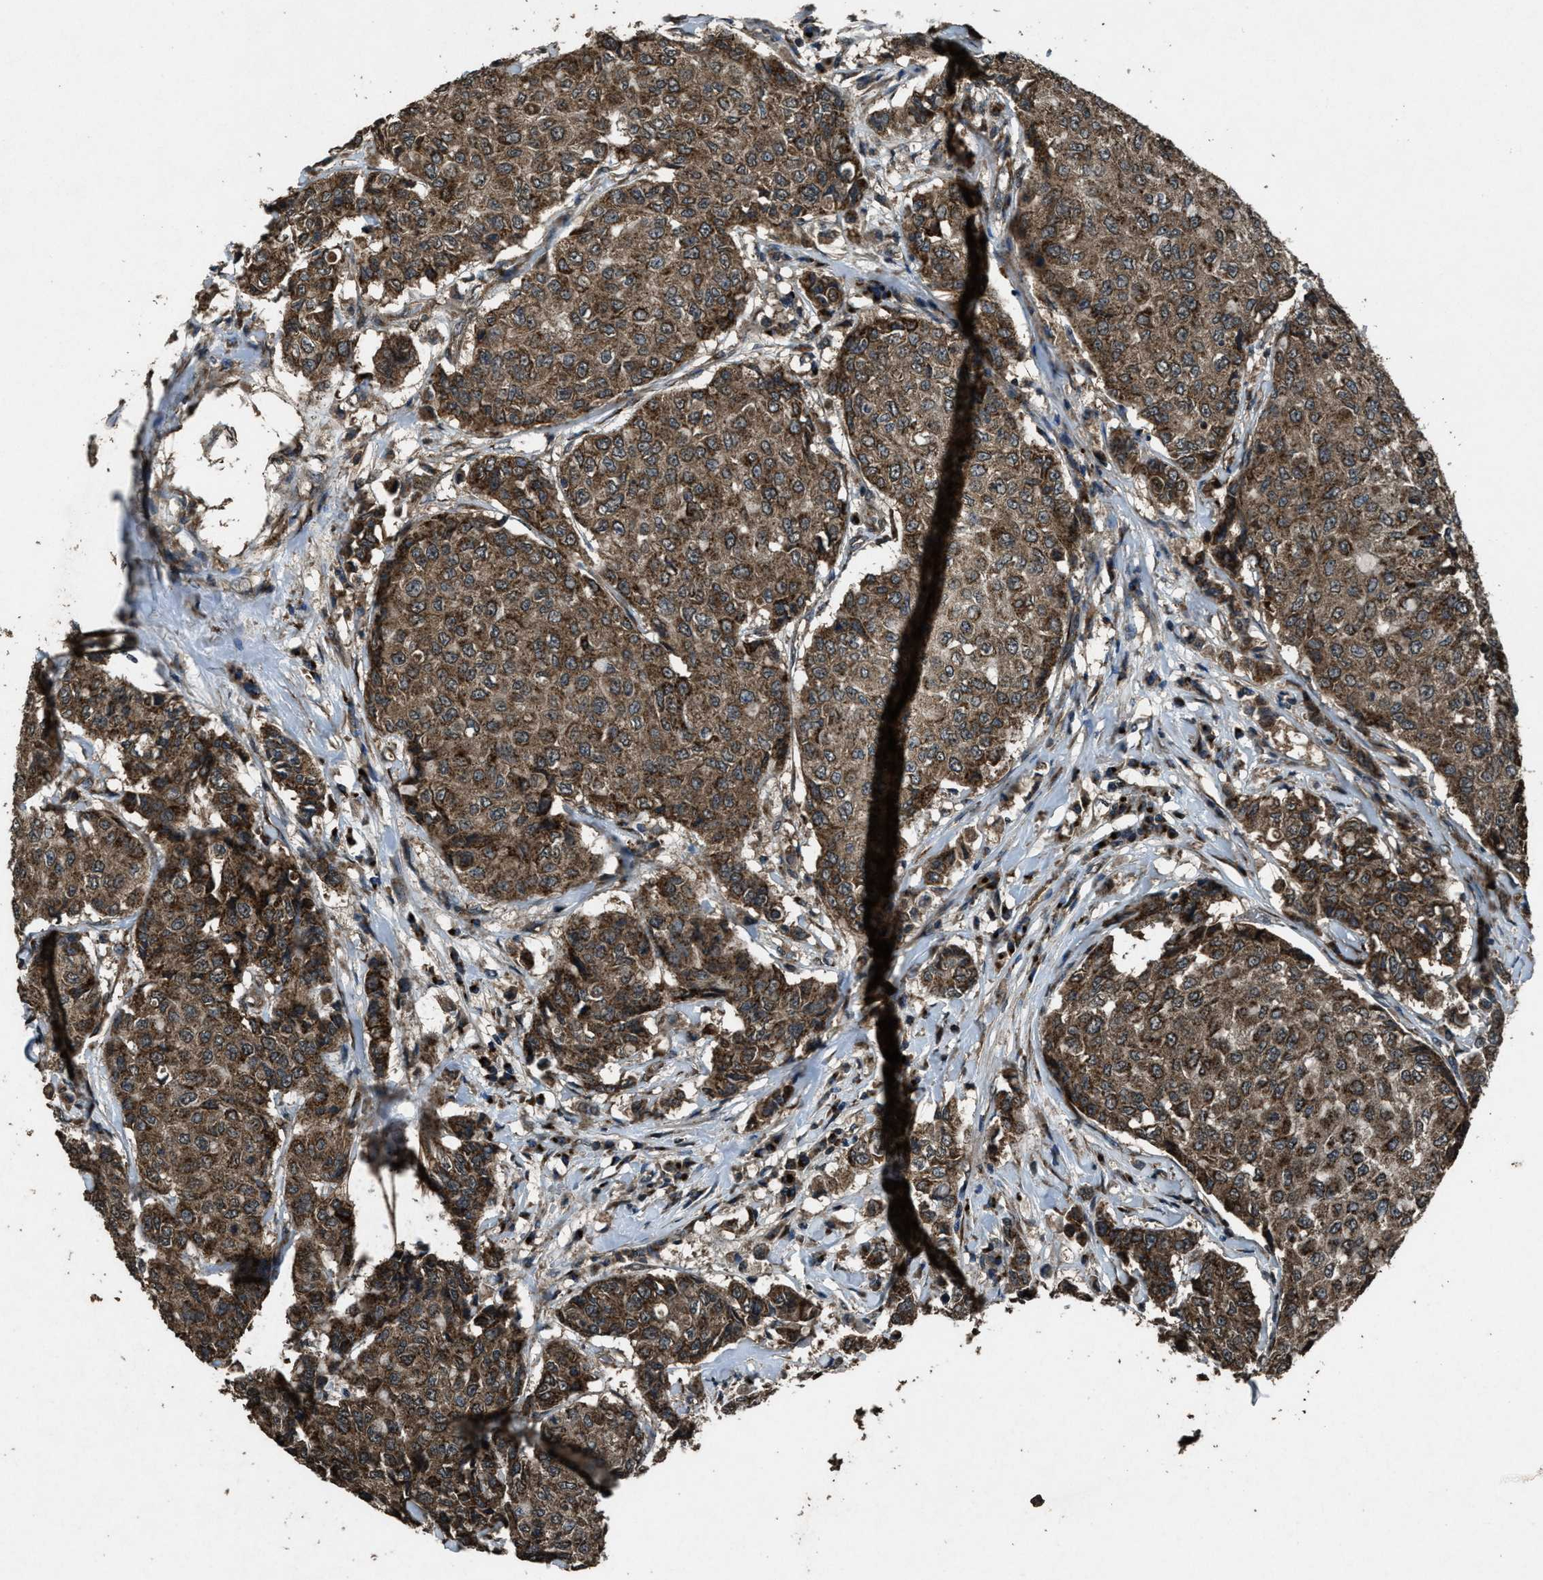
{"staining": {"intensity": "strong", "quantity": ">75%", "location": "cytoplasmic/membranous"}, "tissue": "breast cancer", "cell_type": "Tumor cells", "image_type": "cancer", "snomed": [{"axis": "morphology", "description": "Duct carcinoma"}, {"axis": "topography", "description": "Breast"}], "caption": "Strong cytoplasmic/membranous protein staining is present in about >75% of tumor cells in invasive ductal carcinoma (breast).", "gene": "SLC38A10", "patient": {"sex": "female", "age": 27}}